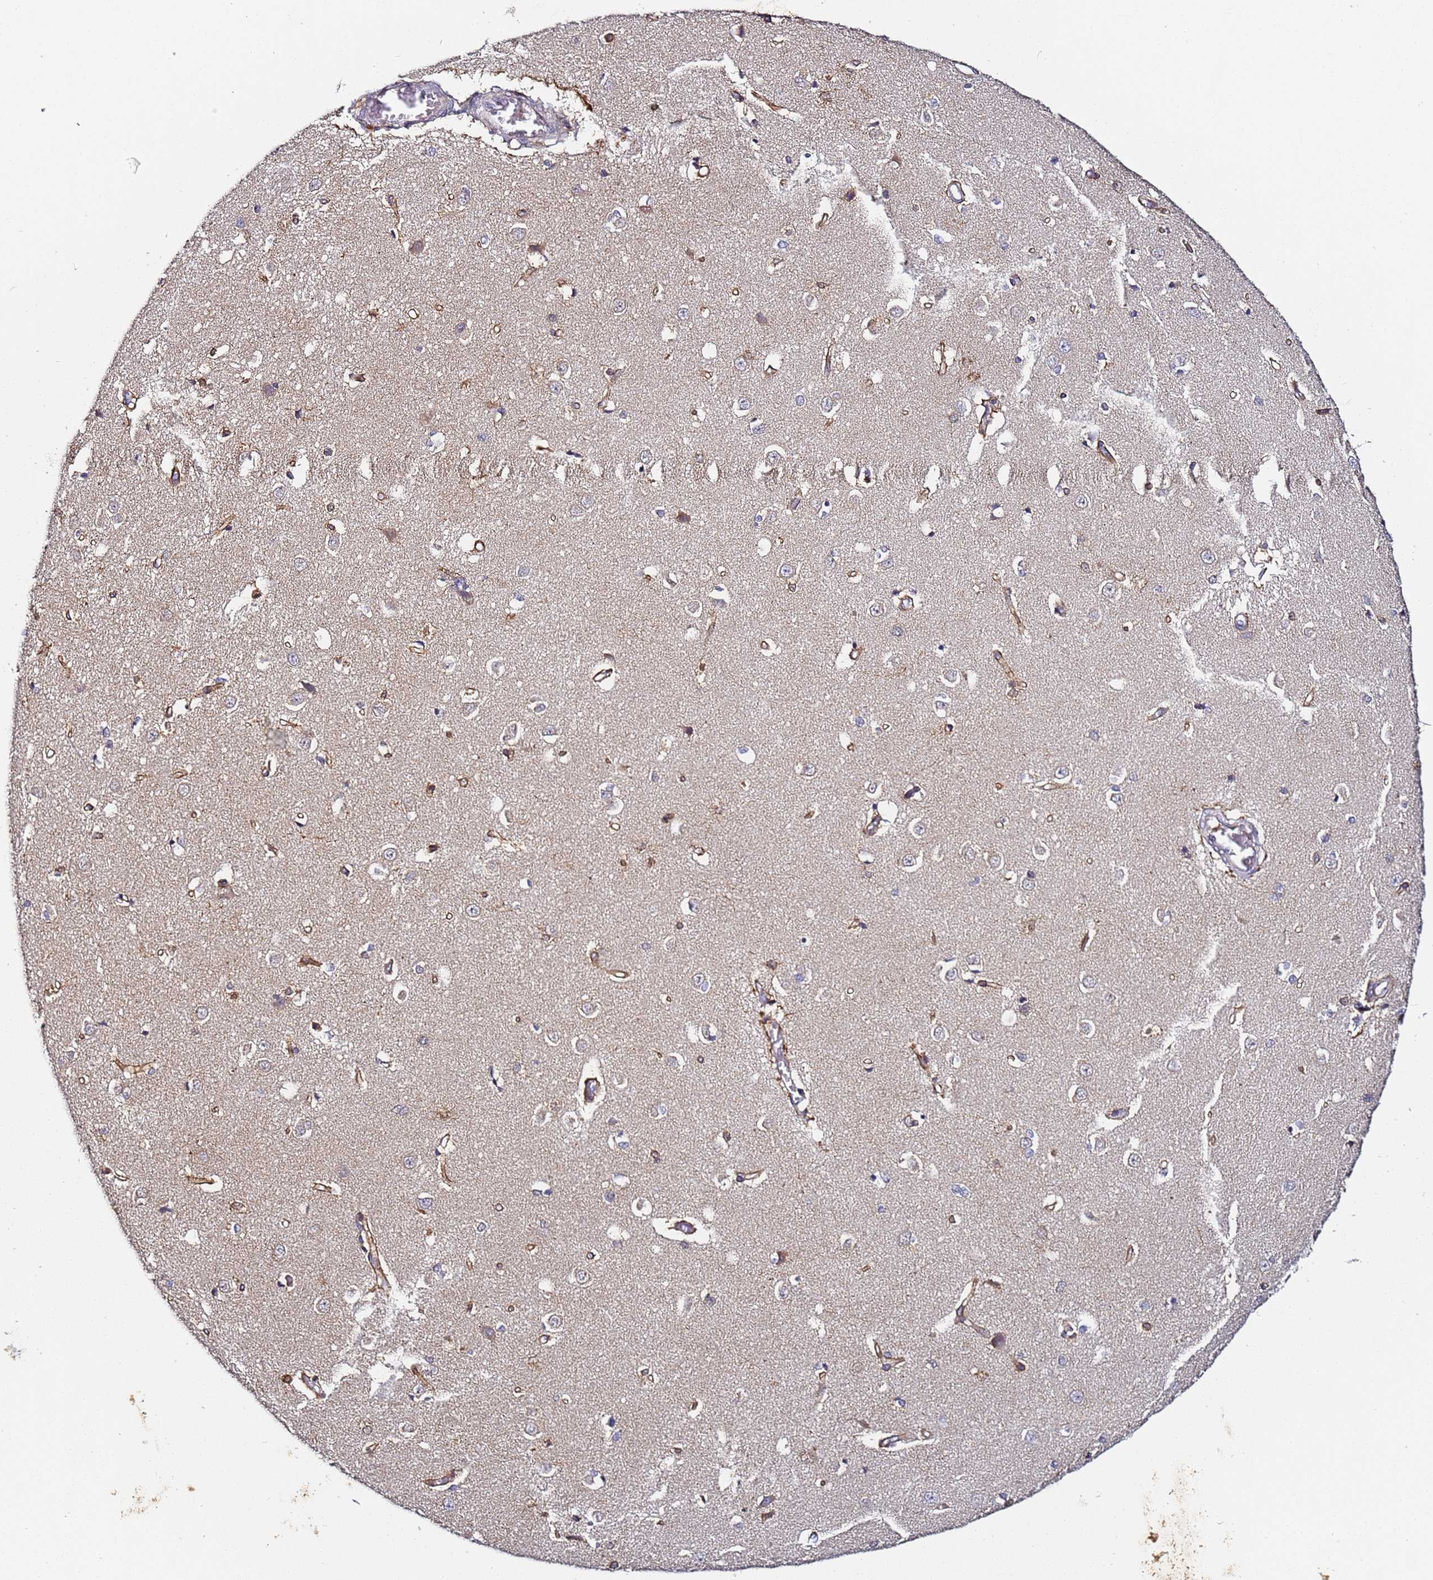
{"staining": {"intensity": "negative", "quantity": "none", "location": "none"}, "tissue": "caudate", "cell_type": "Glial cells", "image_type": "normal", "snomed": [{"axis": "morphology", "description": "Normal tissue, NOS"}, {"axis": "topography", "description": "Lateral ventricle wall"}], "caption": "High power microscopy photomicrograph of an IHC photomicrograph of unremarkable caudate, revealing no significant staining in glial cells.", "gene": "LRRC69", "patient": {"sex": "male", "age": 37}}